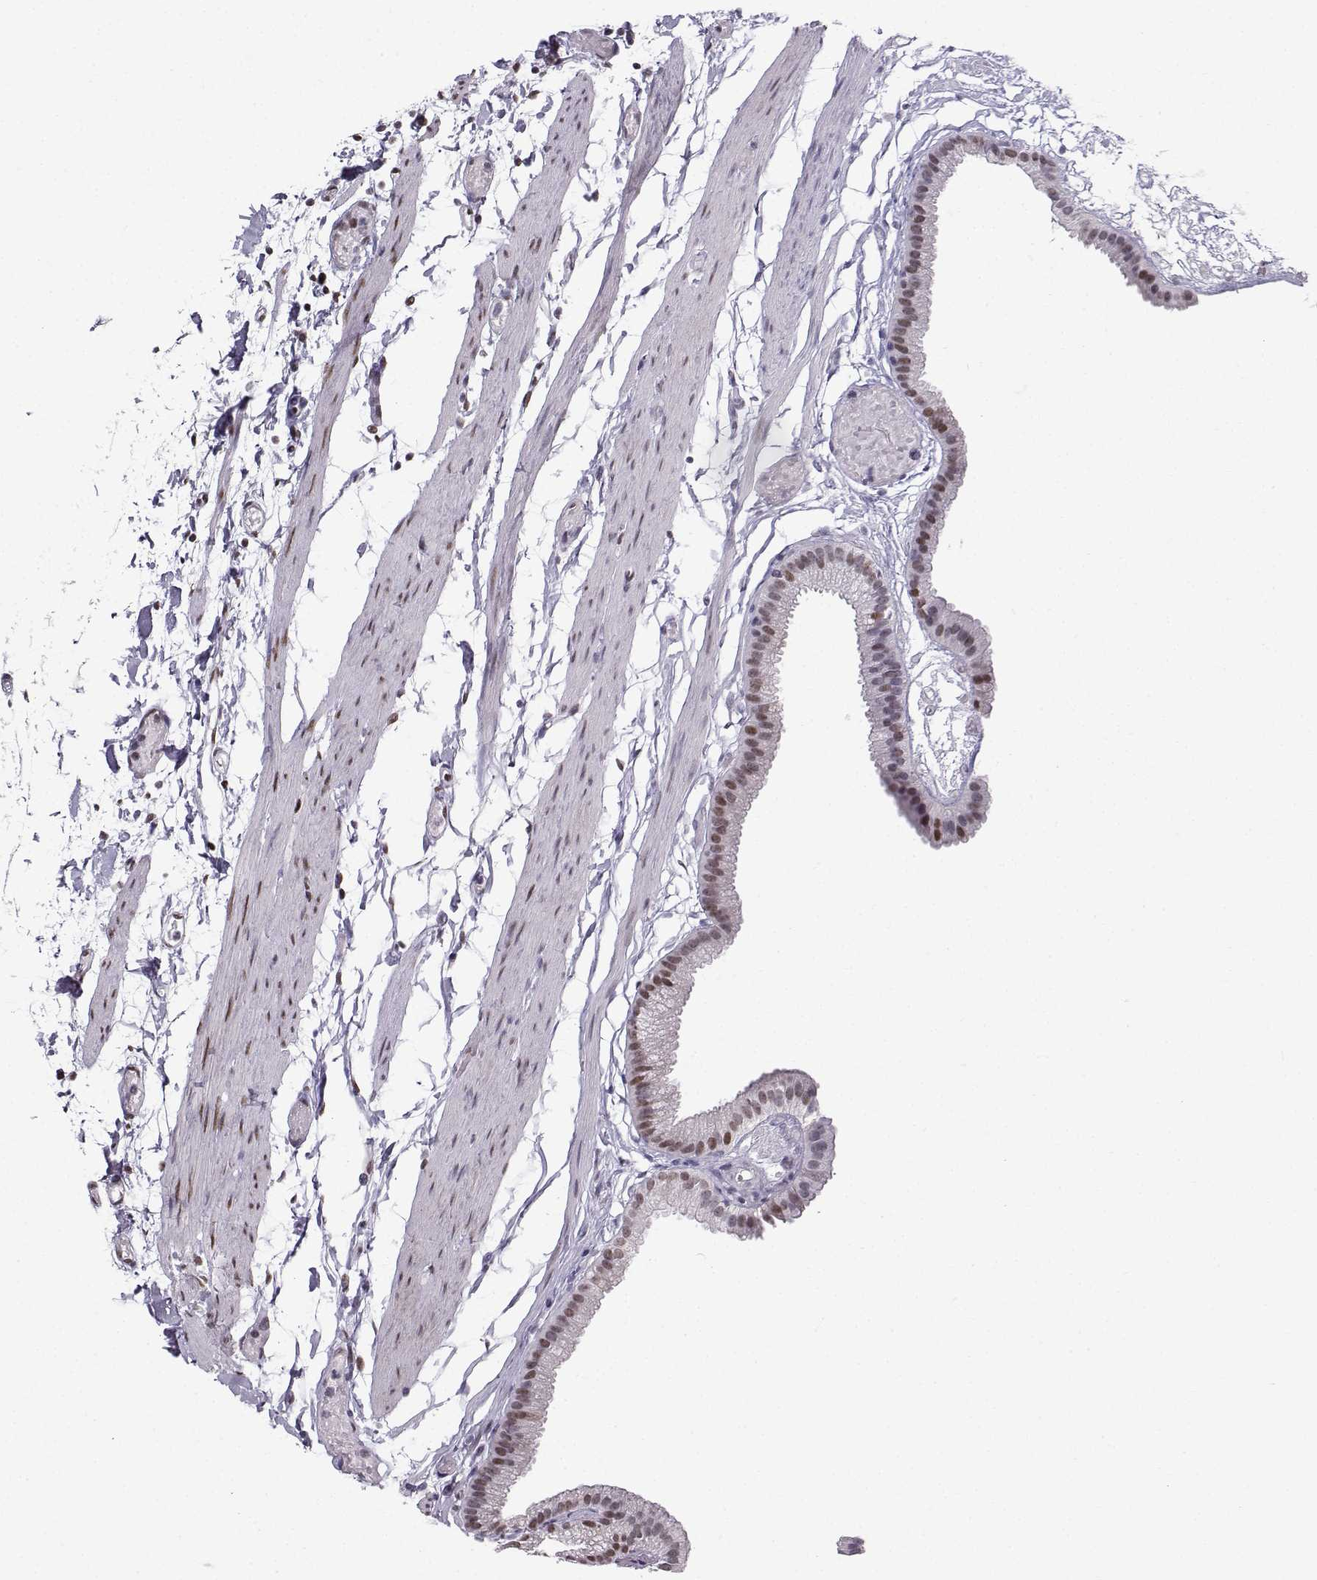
{"staining": {"intensity": "weak", "quantity": "25%-75%", "location": "nuclear"}, "tissue": "gallbladder", "cell_type": "Glandular cells", "image_type": "normal", "snomed": [{"axis": "morphology", "description": "Normal tissue, NOS"}, {"axis": "topography", "description": "Gallbladder"}], "caption": "Weak nuclear positivity is appreciated in approximately 25%-75% of glandular cells in normal gallbladder.", "gene": "EZH1", "patient": {"sex": "female", "age": 45}}